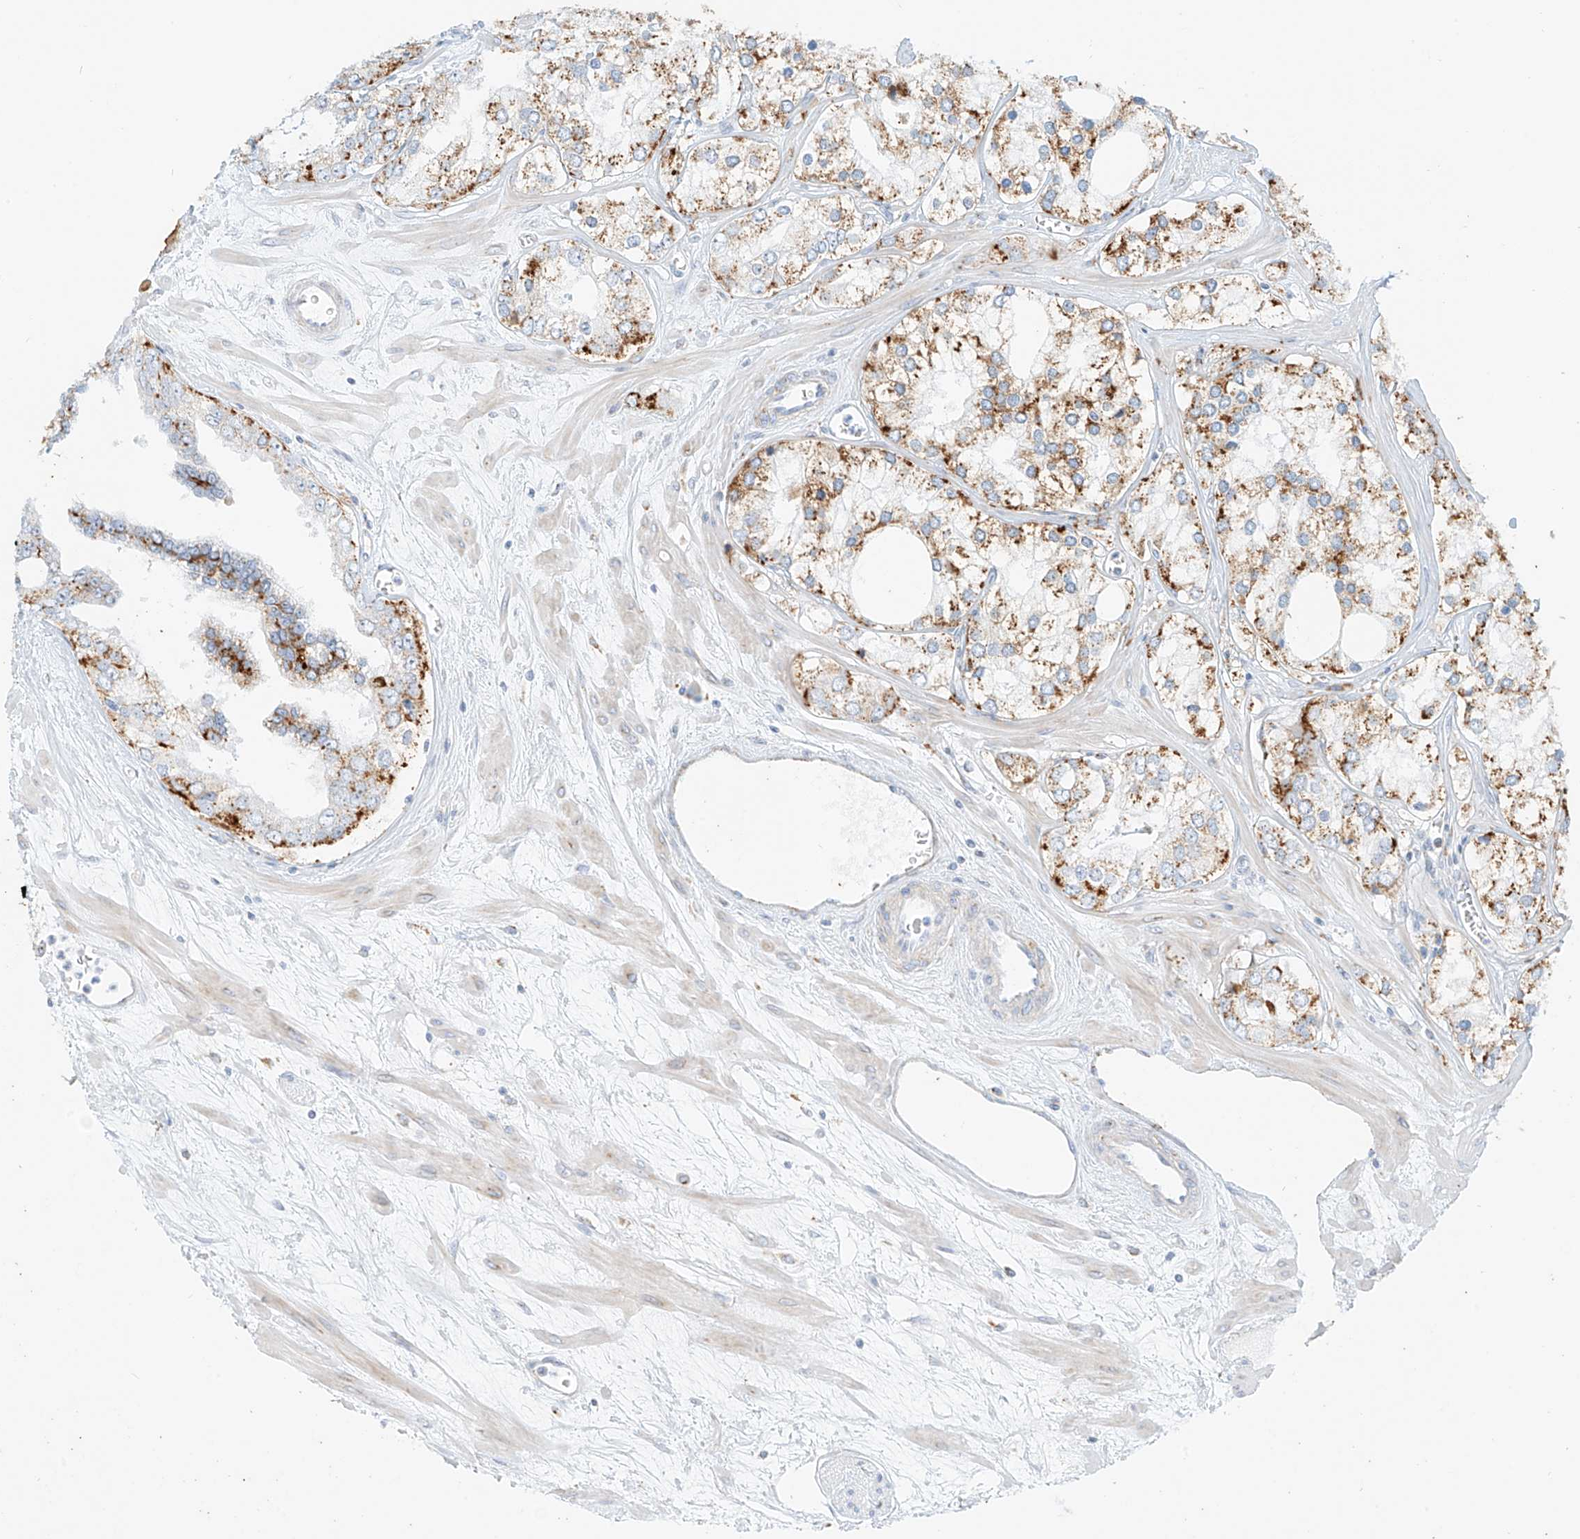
{"staining": {"intensity": "moderate", "quantity": "25%-75%", "location": "cytoplasmic/membranous"}, "tissue": "prostate cancer", "cell_type": "Tumor cells", "image_type": "cancer", "snomed": [{"axis": "morphology", "description": "Adenocarcinoma, High grade"}, {"axis": "topography", "description": "Prostate"}], "caption": "Brown immunohistochemical staining in human prostate cancer reveals moderate cytoplasmic/membranous staining in about 25%-75% of tumor cells.", "gene": "SLC35F6", "patient": {"sex": "male", "age": 66}}